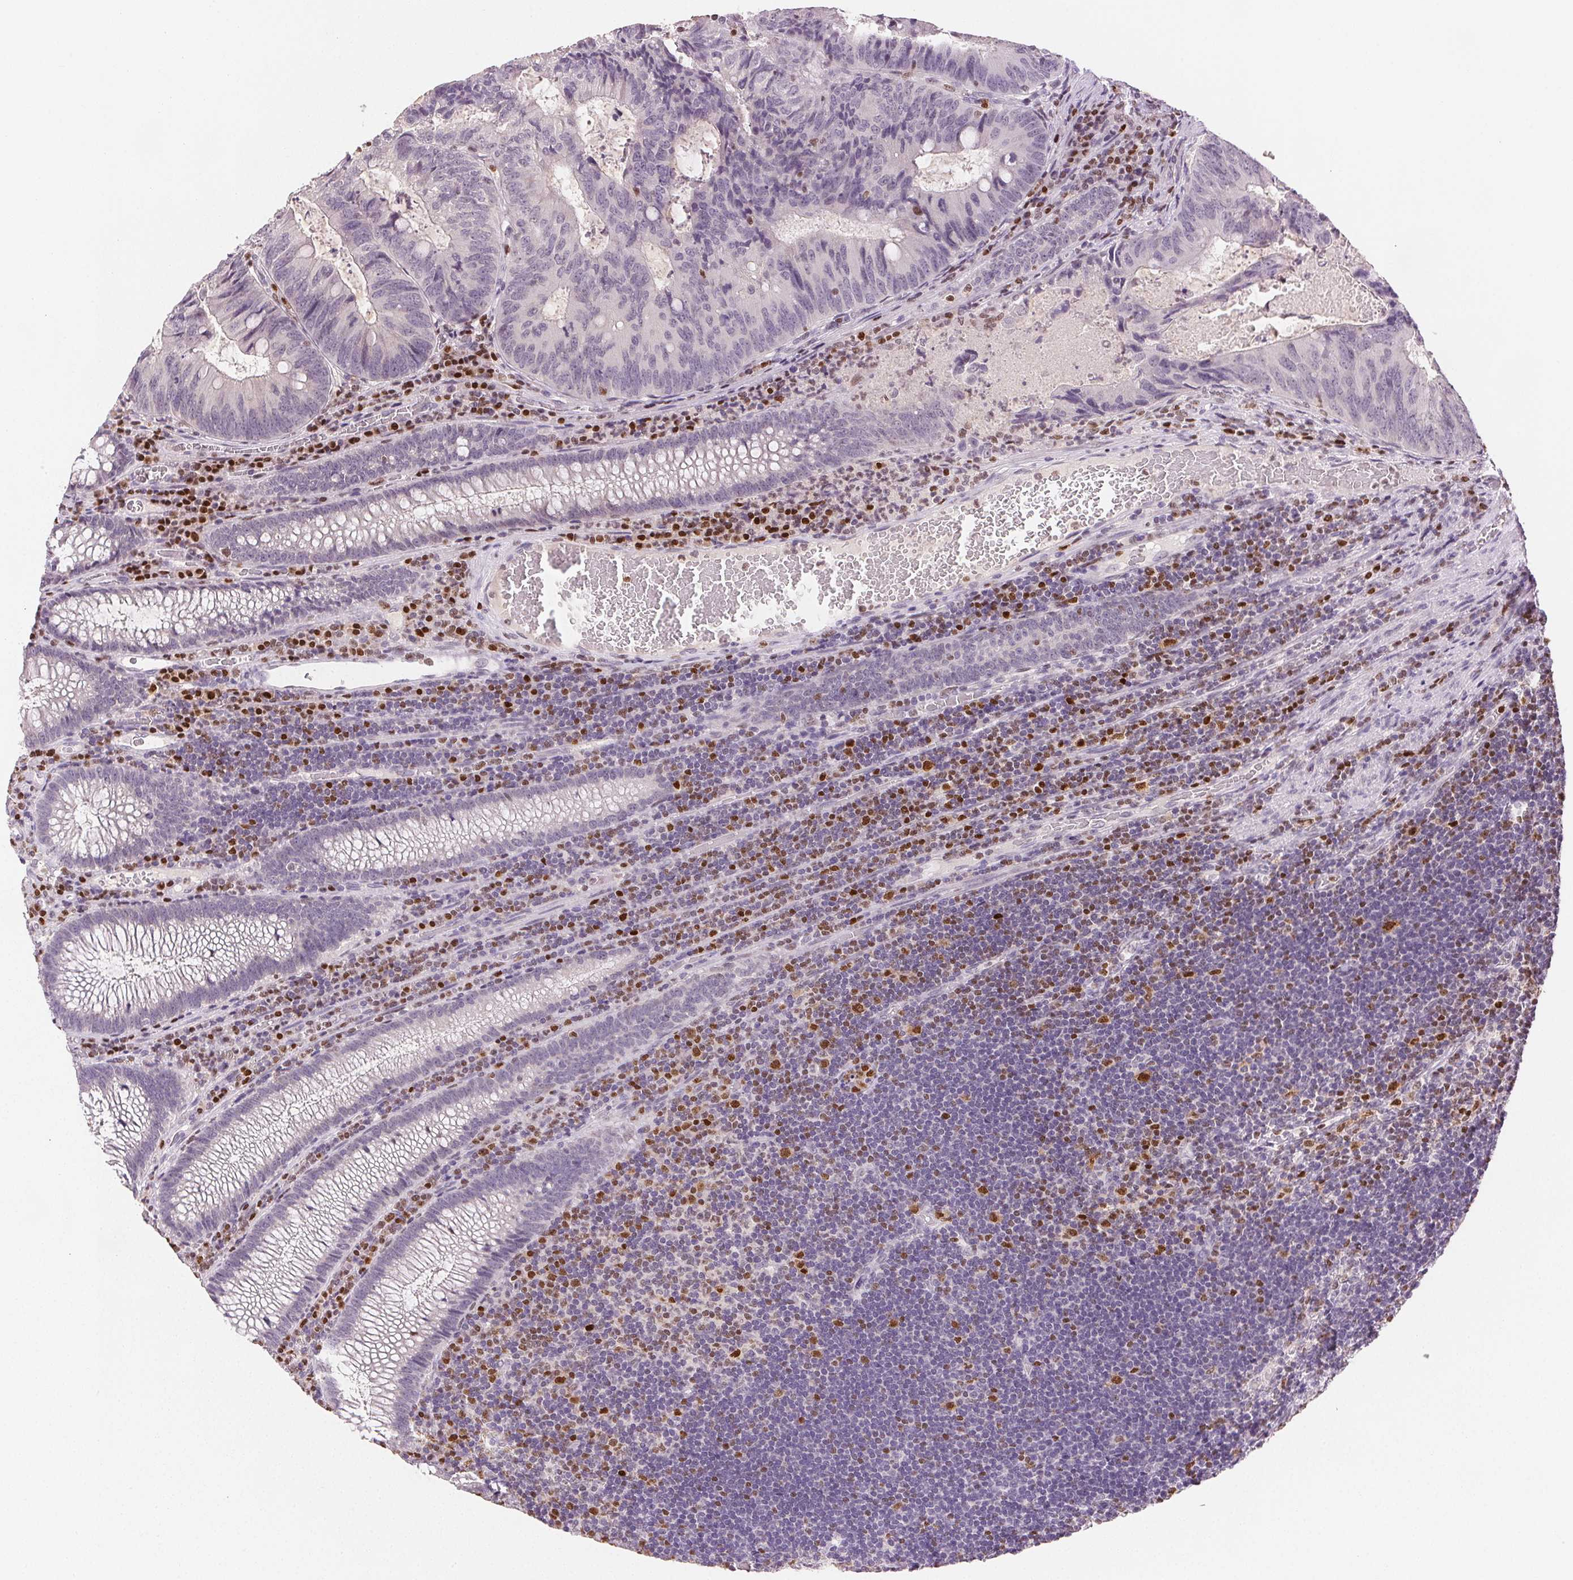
{"staining": {"intensity": "negative", "quantity": "none", "location": "none"}, "tissue": "colorectal cancer", "cell_type": "Tumor cells", "image_type": "cancer", "snomed": [{"axis": "morphology", "description": "Adenocarcinoma, NOS"}, {"axis": "topography", "description": "Colon"}], "caption": "High power microscopy micrograph of an immunohistochemistry micrograph of colorectal cancer (adenocarcinoma), revealing no significant positivity in tumor cells. (Stains: DAB IHC with hematoxylin counter stain, Microscopy: brightfield microscopy at high magnification).", "gene": "RUNX2", "patient": {"sex": "male", "age": 67}}